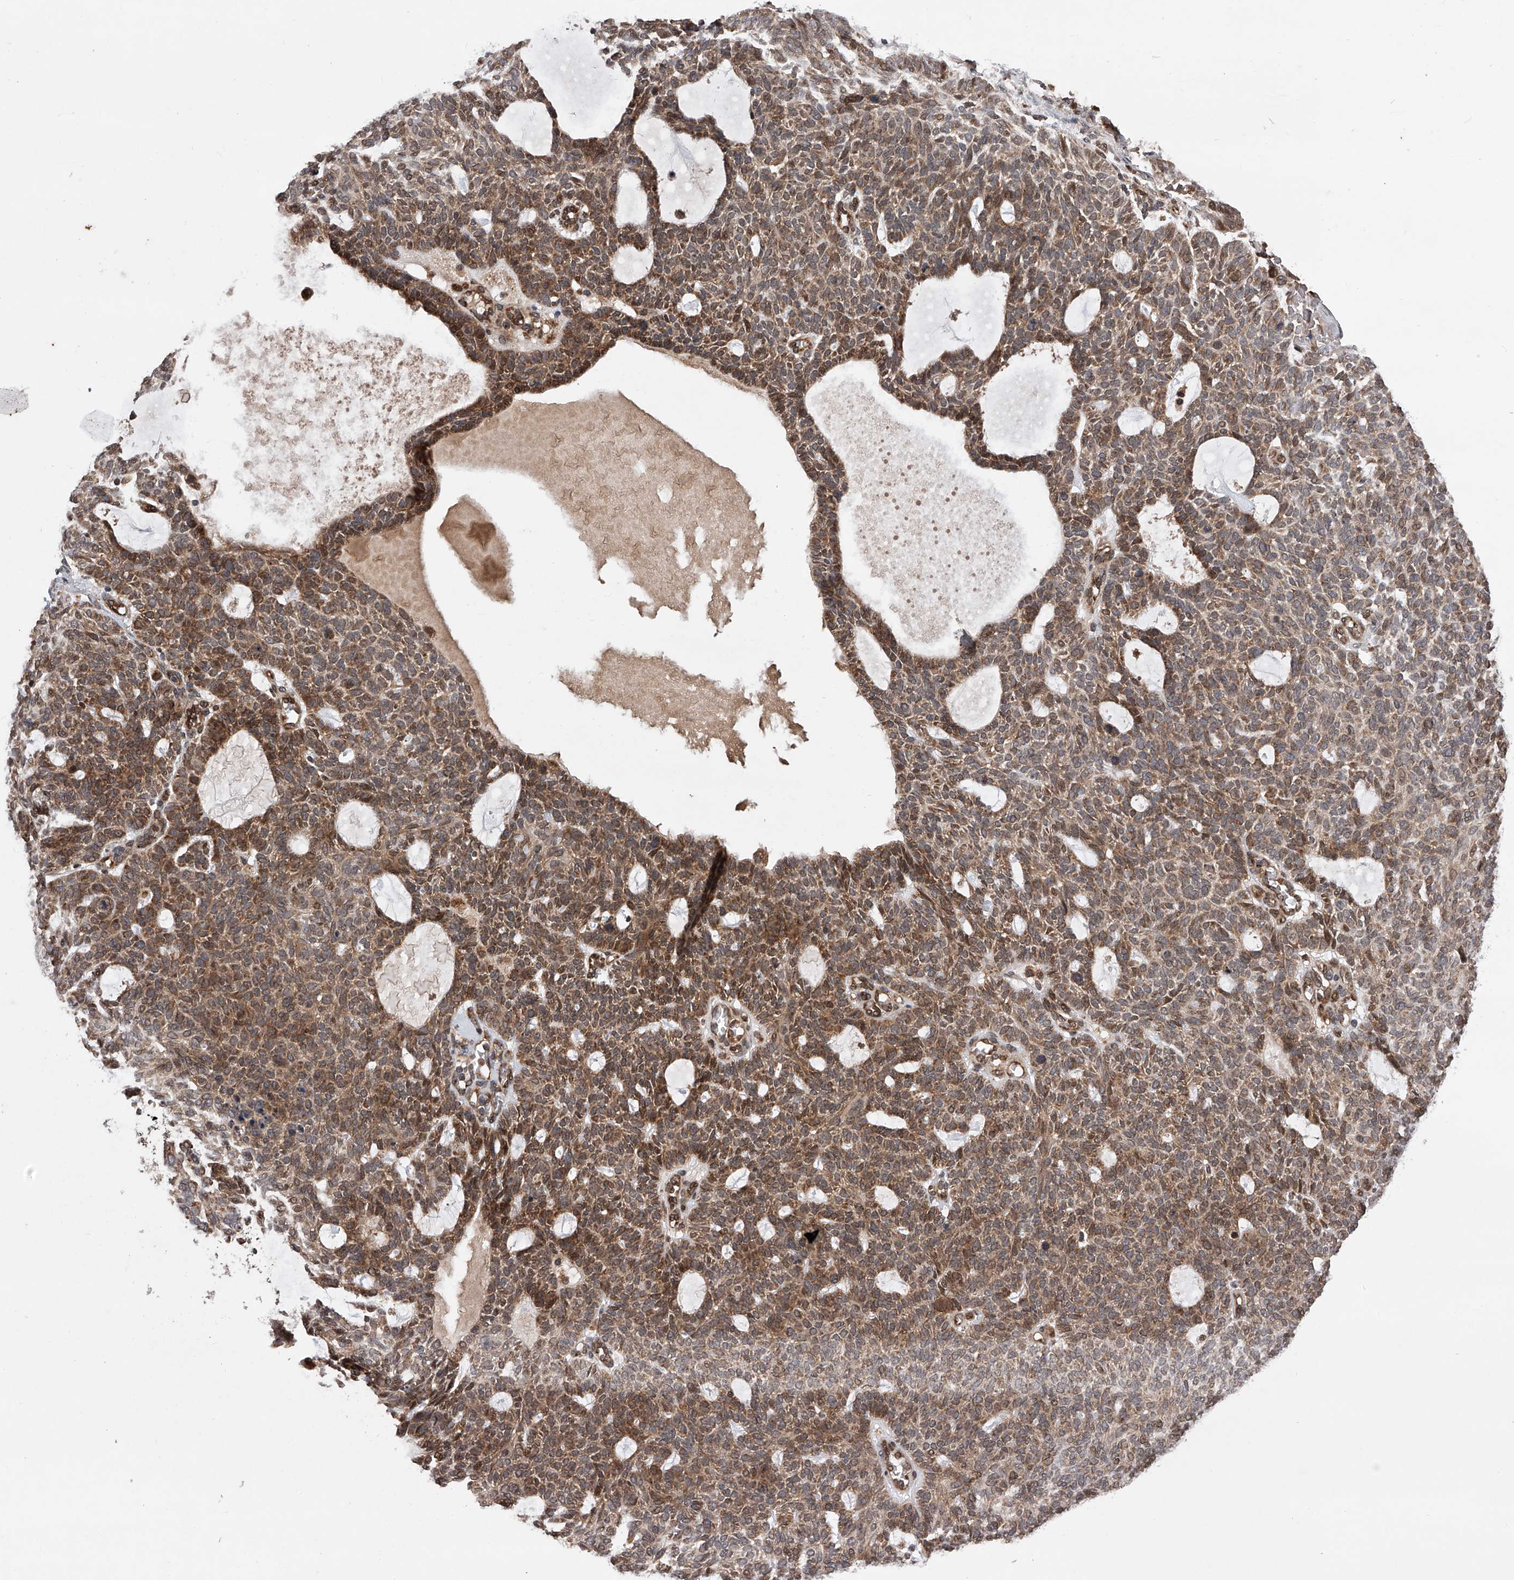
{"staining": {"intensity": "moderate", "quantity": ">75%", "location": "cytoplasmic/membranous"}, "tissue": "skin cancer", "cell_type": "Tumor cells", "image_type": "cancer", "snomed": [{"axis": "morphology", "description": "Squamous cell carcinoma, NOS"}, {"axis": "topography", "description": "Skin"}], "caption": "Skin cancer stained with DAB IHC shows medium levels of moderate cytoplasmic/membranous positivity in approximately >75% of tumor cells.", "gene": "MAP3K11", "patient": {"sex": "female", "age": 90}}